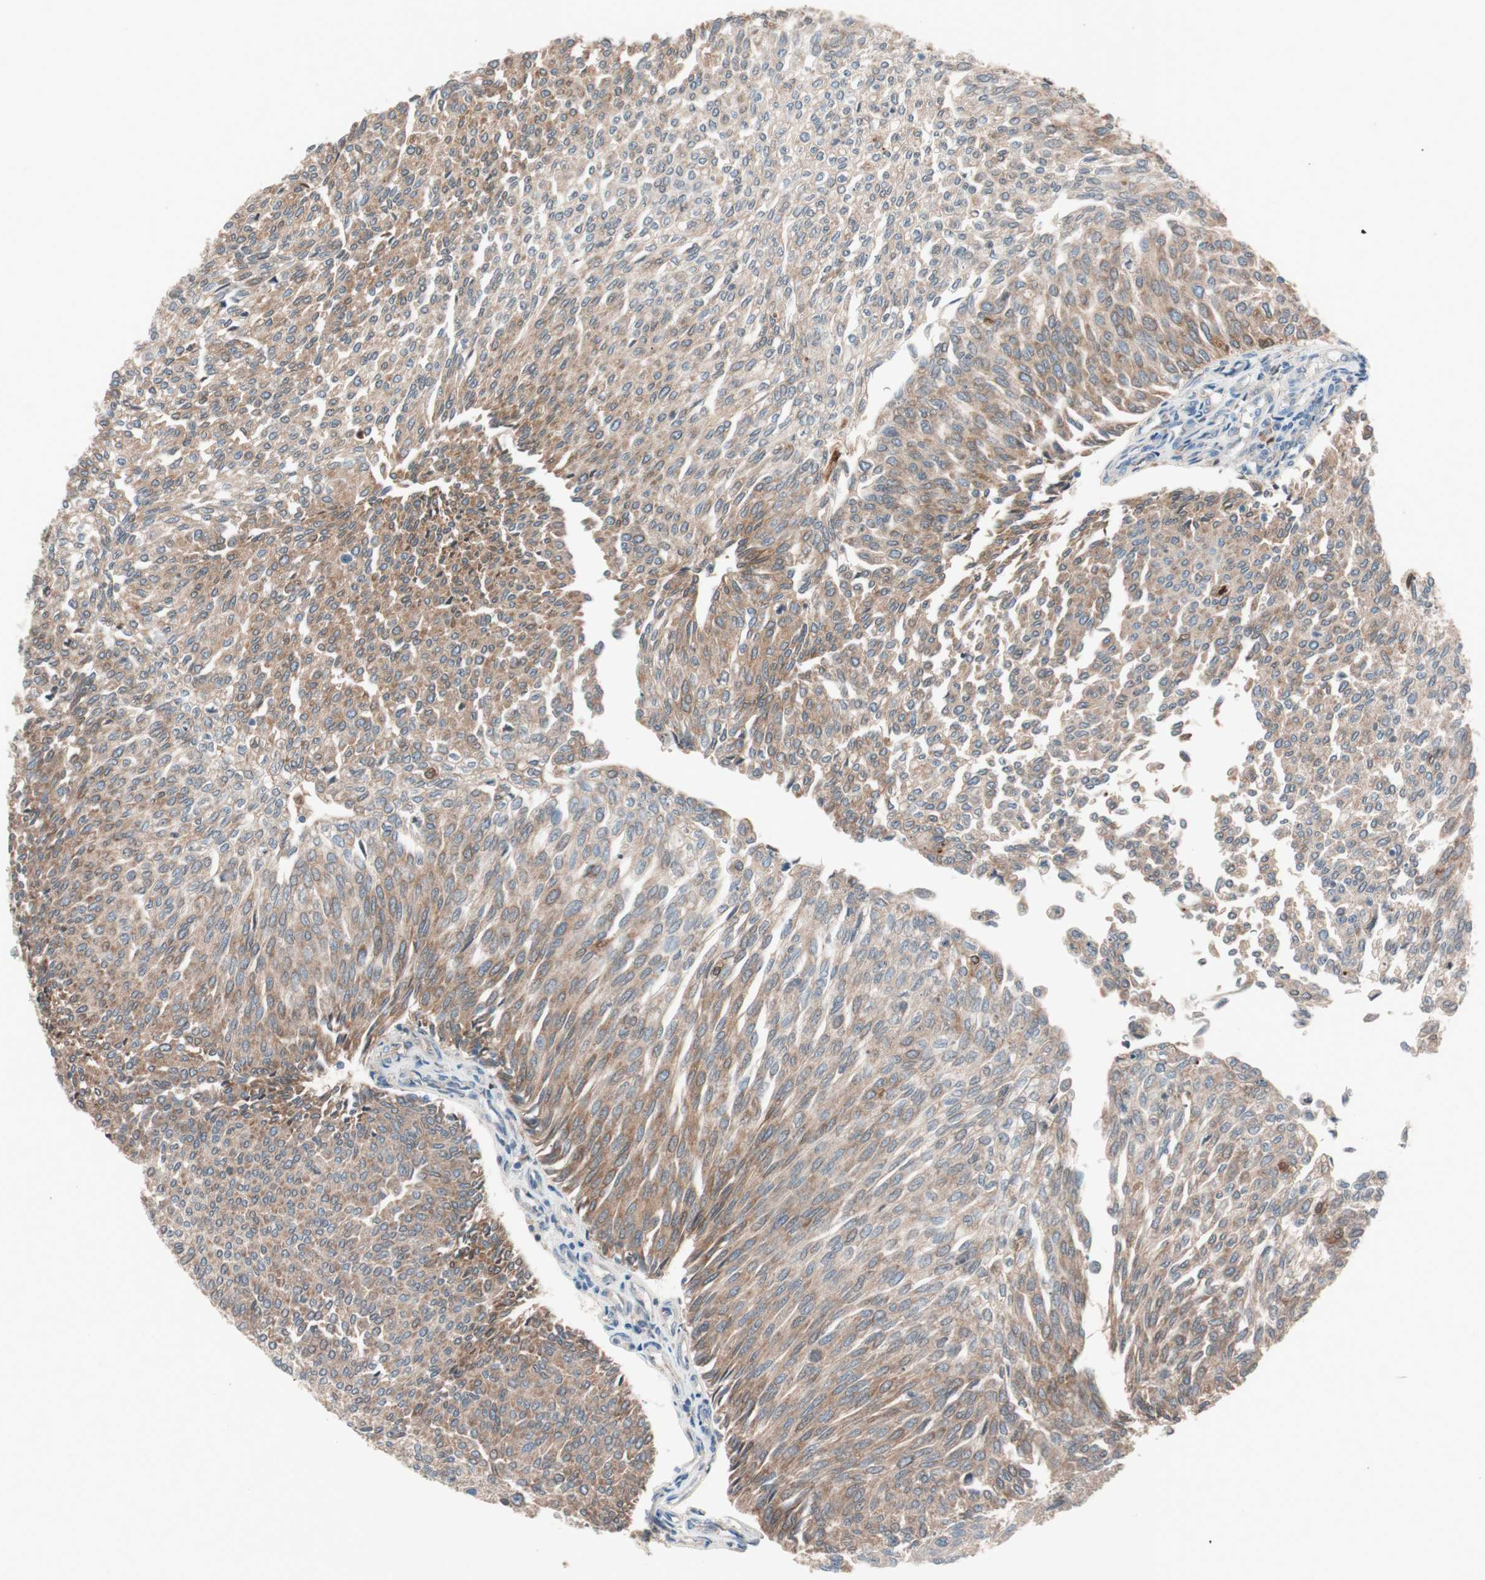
{"staining": {"intensity": "moderate", "quantity": ">75%", "location": "cytoplasmic/membranous"}, "tissue": "urothelial cancer", "cell_type": "Tumor cells", "image_type": "cancer", "snomed": [{"axis": "morphology", "description": "Urothelial carcinoma, Low grade"}, {"axis": "topography", "description": "Urinary bladder"}], "caption": "Tumor cells exhibit medium levels of moderate cytoplasmic/membranous staining in approximately >75% of cells in human urothelial cancer.", "gene": "FAAH", "patient": {"sex": "female", "age": 79}}